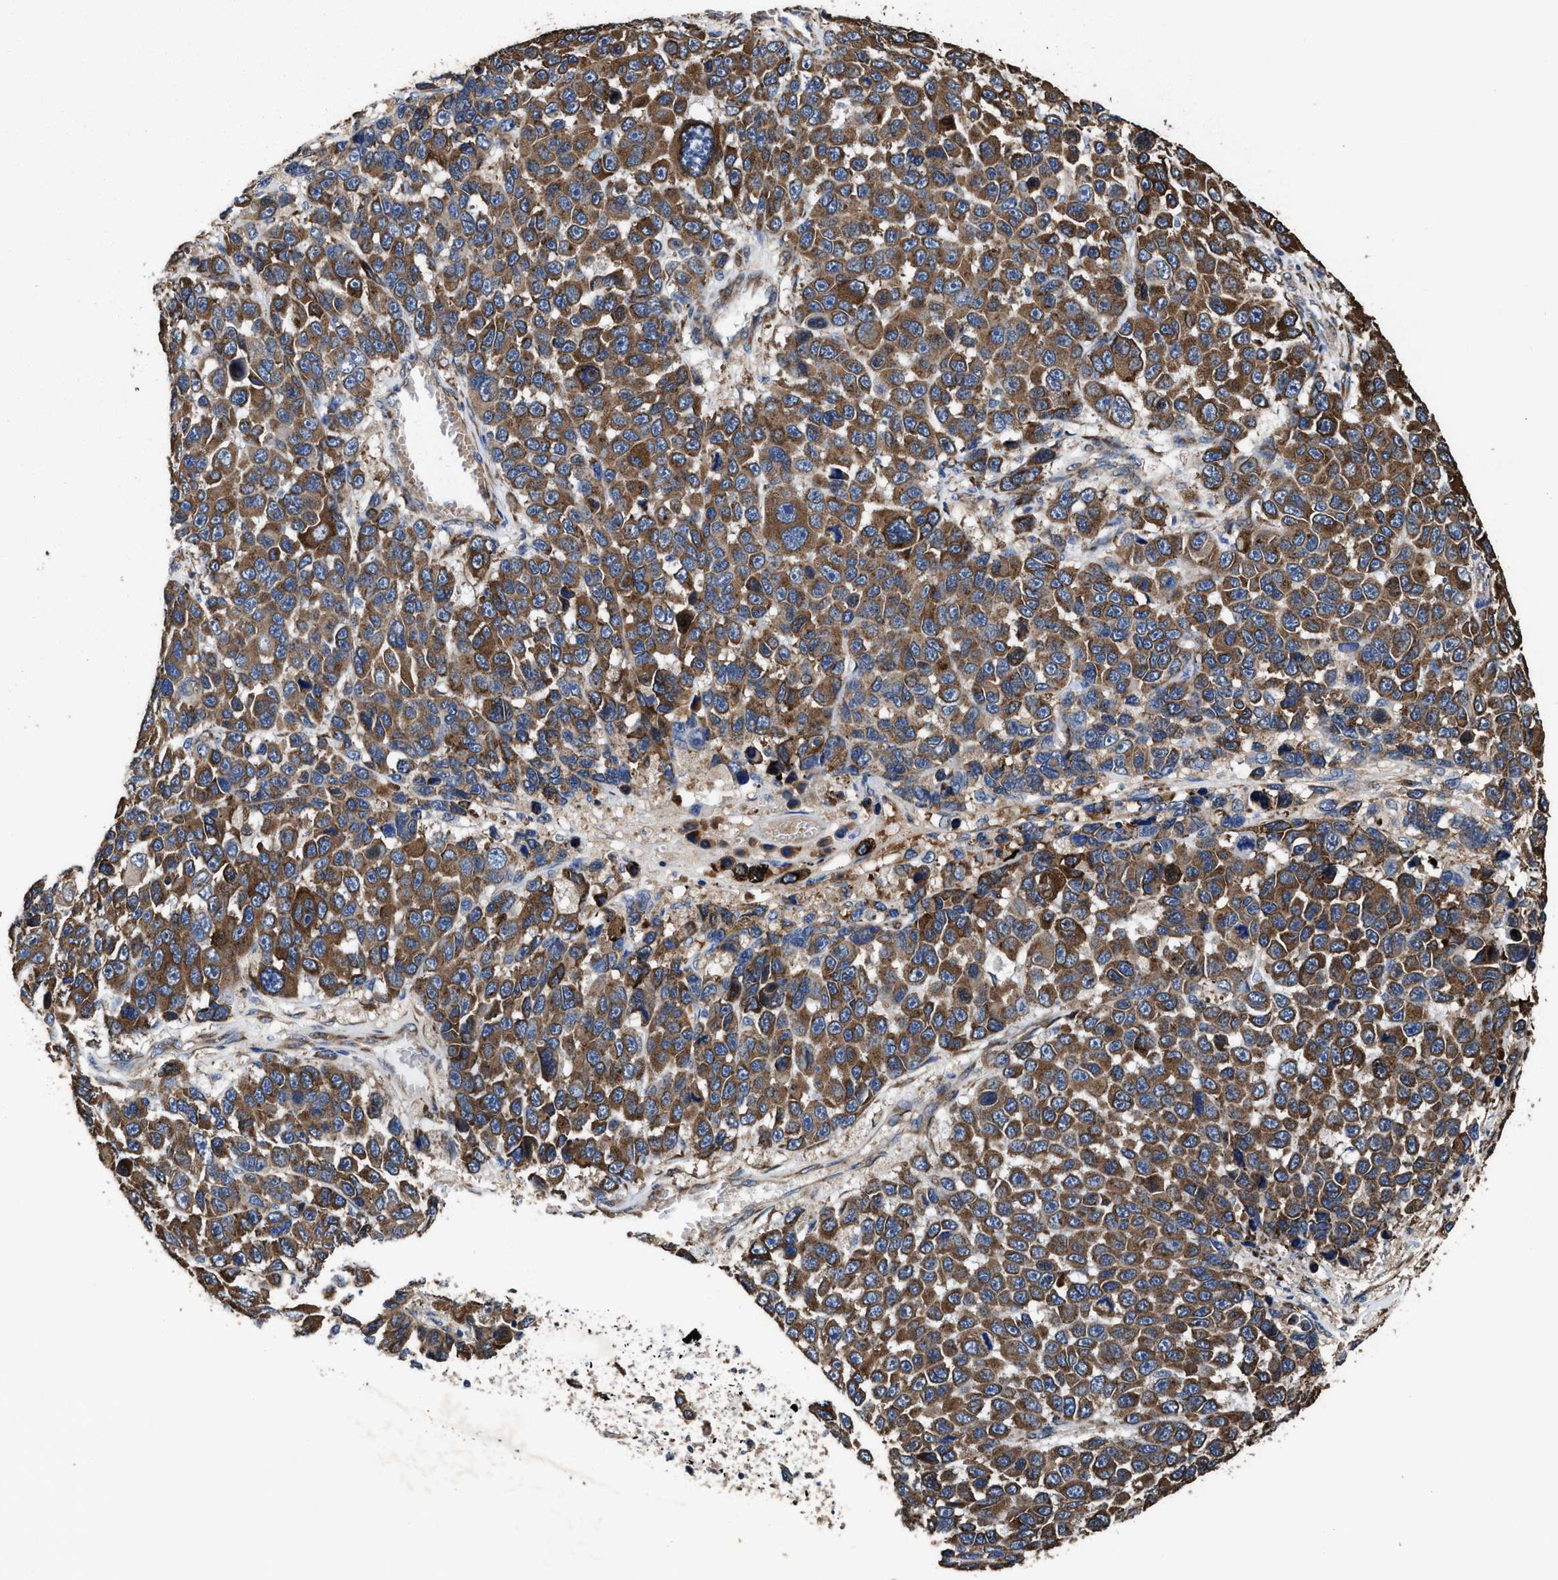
{"staining": {"intensity": "strong", "quantity": ">75%", "location": "cytoplasmic/membranous"}, "tissue": "melanoma", "cell_type": "Tumor cells", "image_type": "cancer", "snomed": [{"axis": "morphology", "description": "Malignant melanoma, NOS"}, {"axis": "topography", "description": "Skin"}], "caption": "Melanoma was stained to show a protein in brown. There is high levels of strong cytoplasmic/membranous positivity in approximately >75% of tumor cells. Ihc stains the protein of interest in brown and the nuclei are stained blue.", "gene": "IDNK", "patient": {"sex": "male", "age": 53}}